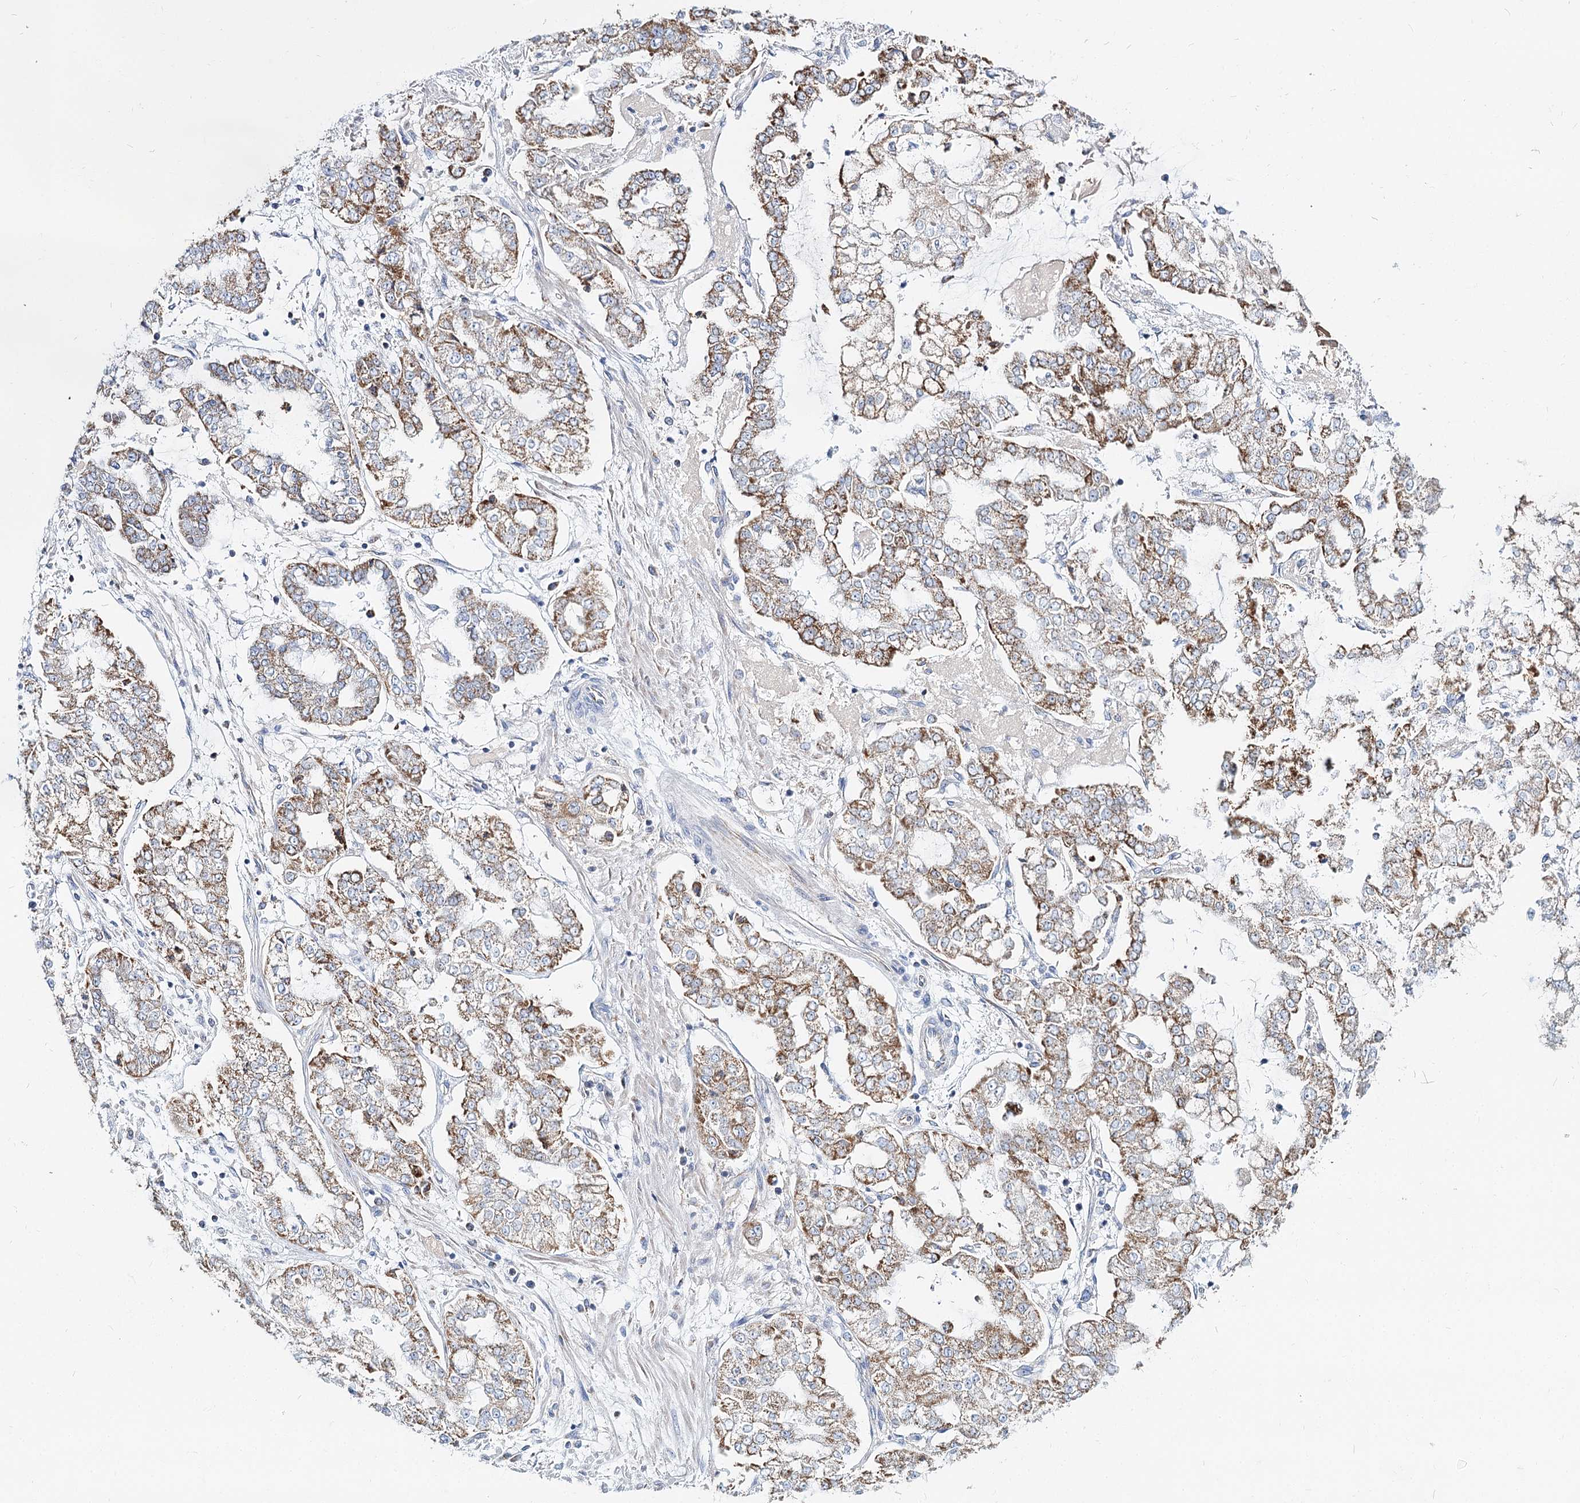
{"staining": {"intensity": "moderate", "quantity": "25%-75%", "location": "cytoplasmic/membranous"}, "tissue": "stomach cancer", "cell_type": "Tumor cells", "image_type": "cancer", "snomed": [{"axis": "morphology", "description": "Adenocarcinoma, NOS"}, {"axis": "topography", "description": "Stomach"}], "caption": "The micrograph reveals immunohistochemical staining of adenocarcinoma (stomach). There is moderate cytoplasmic/membranous expression is identified in about 25%-75% of tumor cells.", "gene": "MCCC2", "patient": {"sex": "male", "age": 76}}